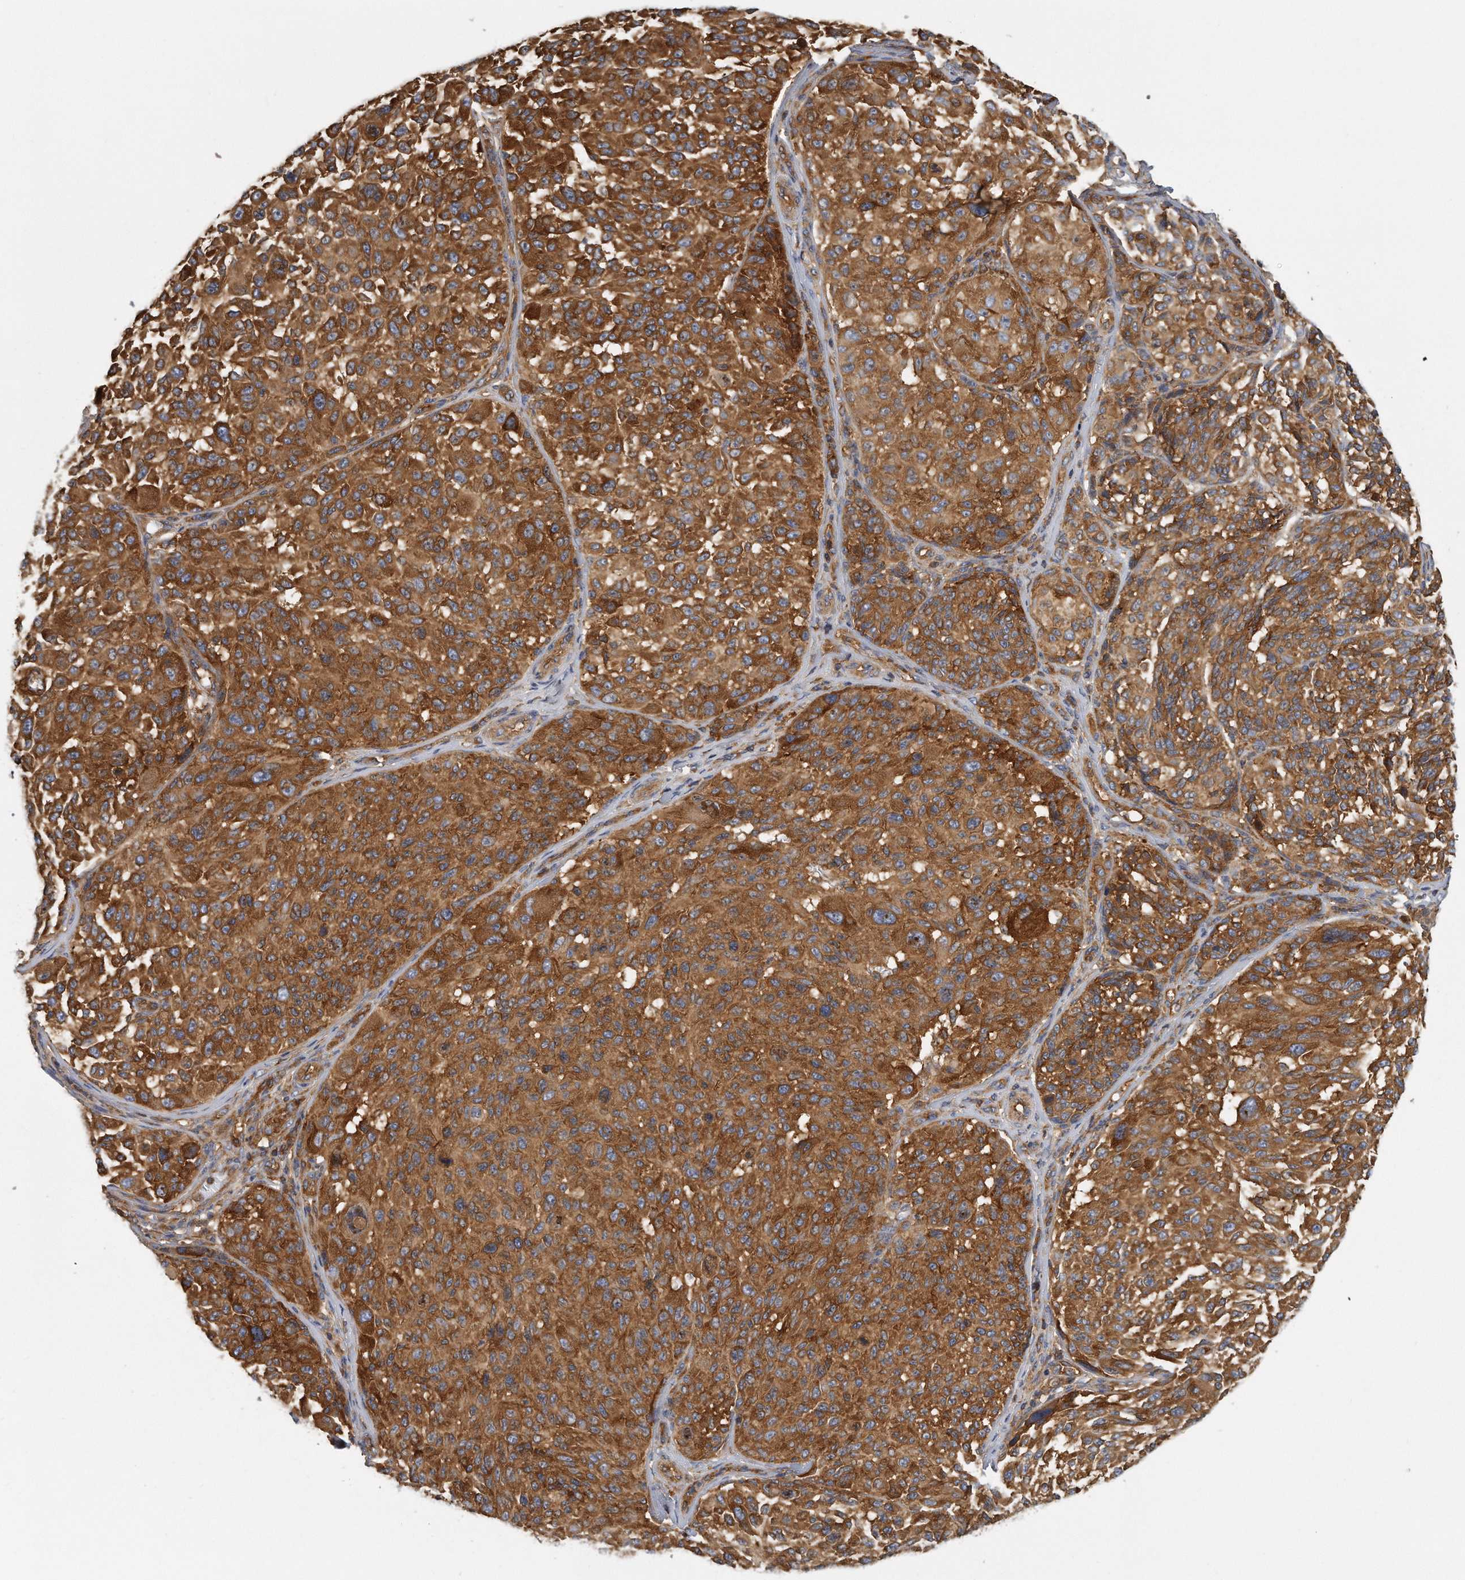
{"staining": {"intensity": "strong", "quantity": ">75%", "location": "cytoplasmic/membranous"}, "tissue": "melanoma", "cell_type": "Tumor cells", "image_type": "cancer", "snomed": [{"axis": "morphology", "description": "Malignant melanoma, NOS"}, {"axis": "topography", "description": "Skin"}], "caption": "Immunohistochemistry (IHC) photomicrograph of neoplastic tissue: melanoma stained using immunohistochemistry (IHC) exhibits high levels of strong protein expression localized specifically in the cytoplasmic/membranous of tumor cells, appearing as a cytoplasmic/membranous brown color.", "gene": "EIF3I", "patient": {"sex": "male", "age": 83}}